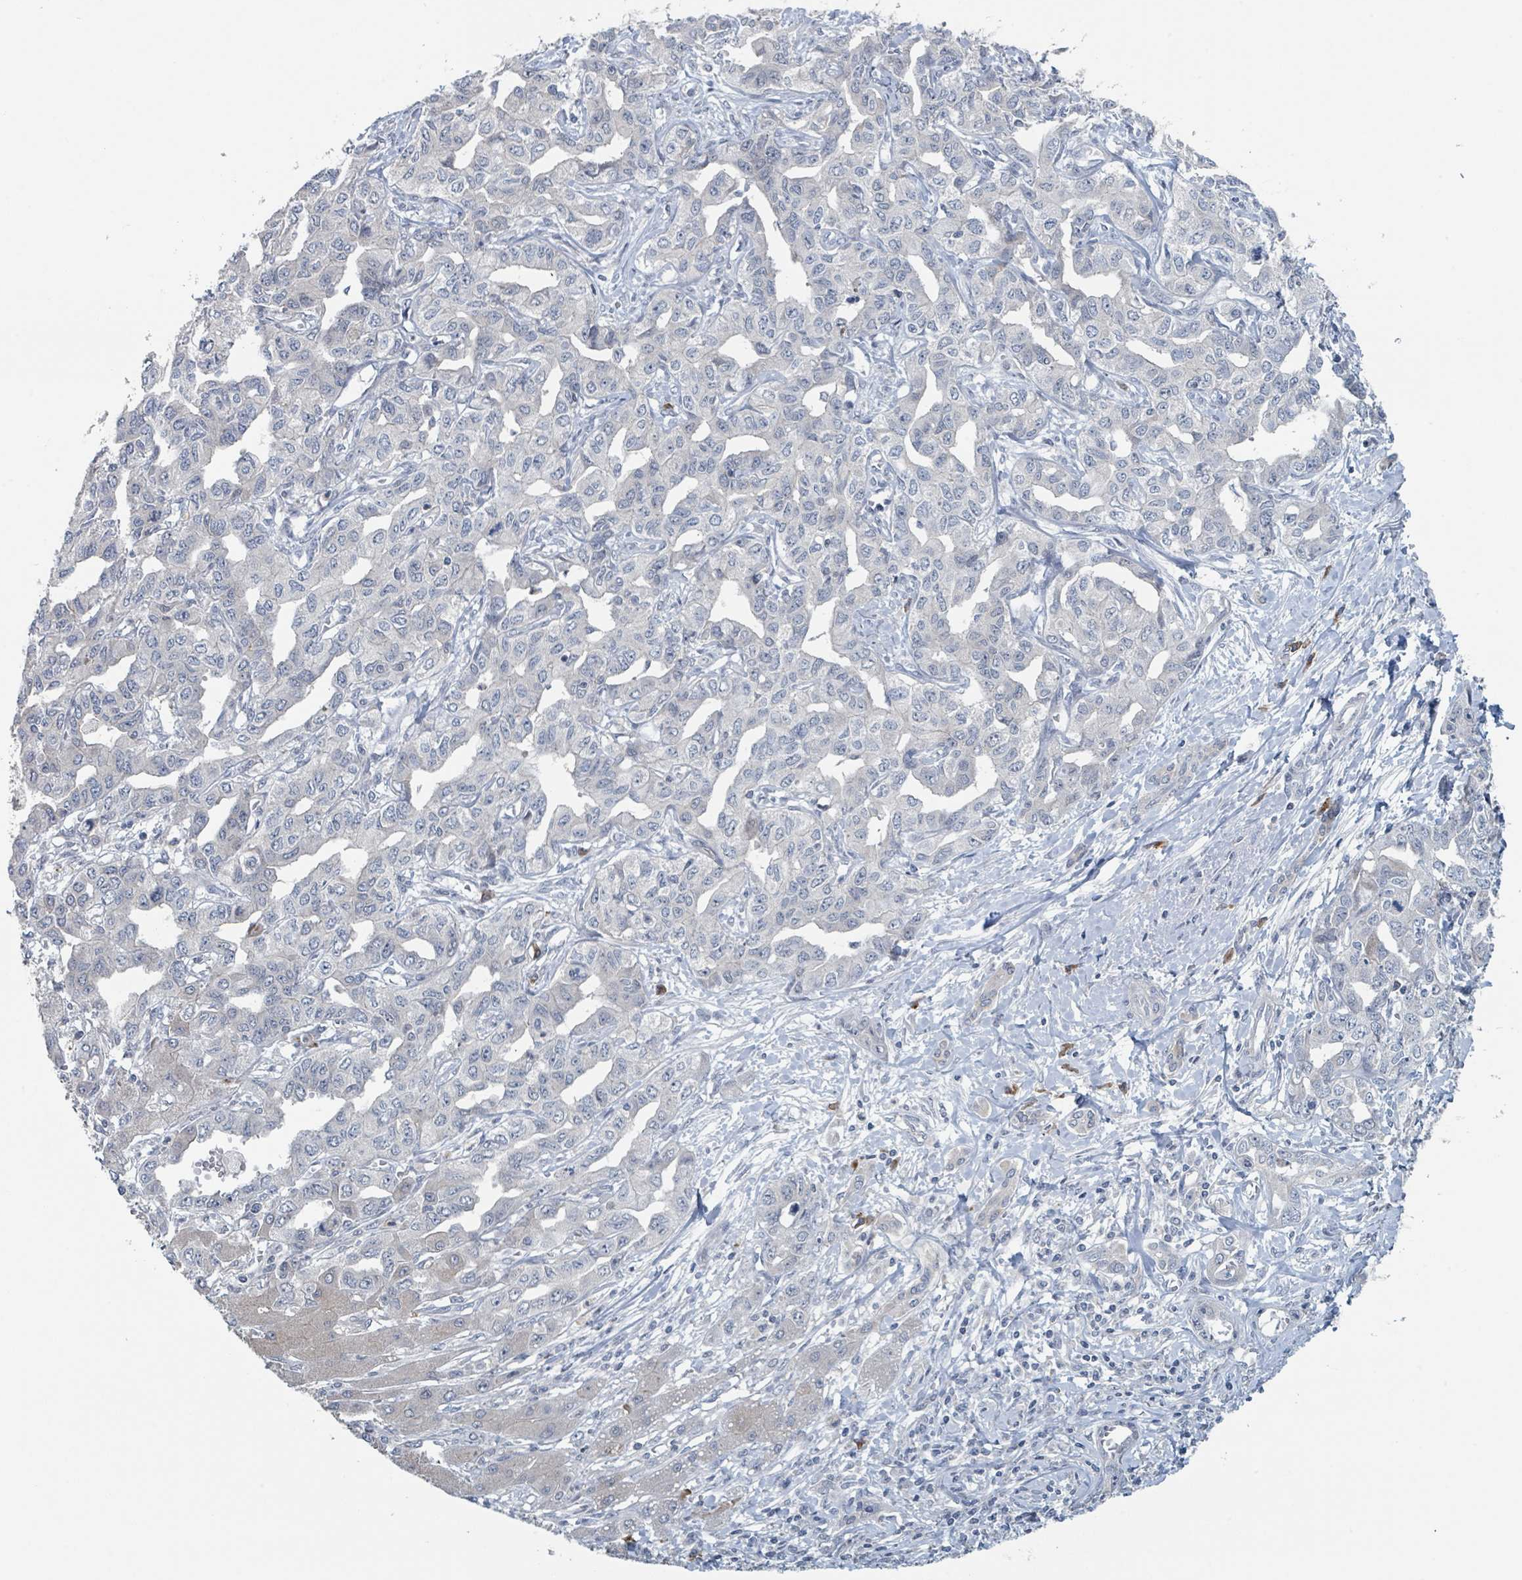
{"staining": {"intensity": "negative", "quantity": "none", "location": "none"}, "tissue": "liver cancer", "cell_type": "Tumor cells", "image_type": "cancer", "snomed": [{"axis": "morphology", "description": "Cholangiocarcinoma"}, {"axis": "topography", "description": "Liver"}], "caption": "Human liver cholangiocarcinoma stained for a protein using IHC displays no positivity in tumor cells.", "gene": "ANKRD55", "patient": {"sex": "male", "age": 59}}